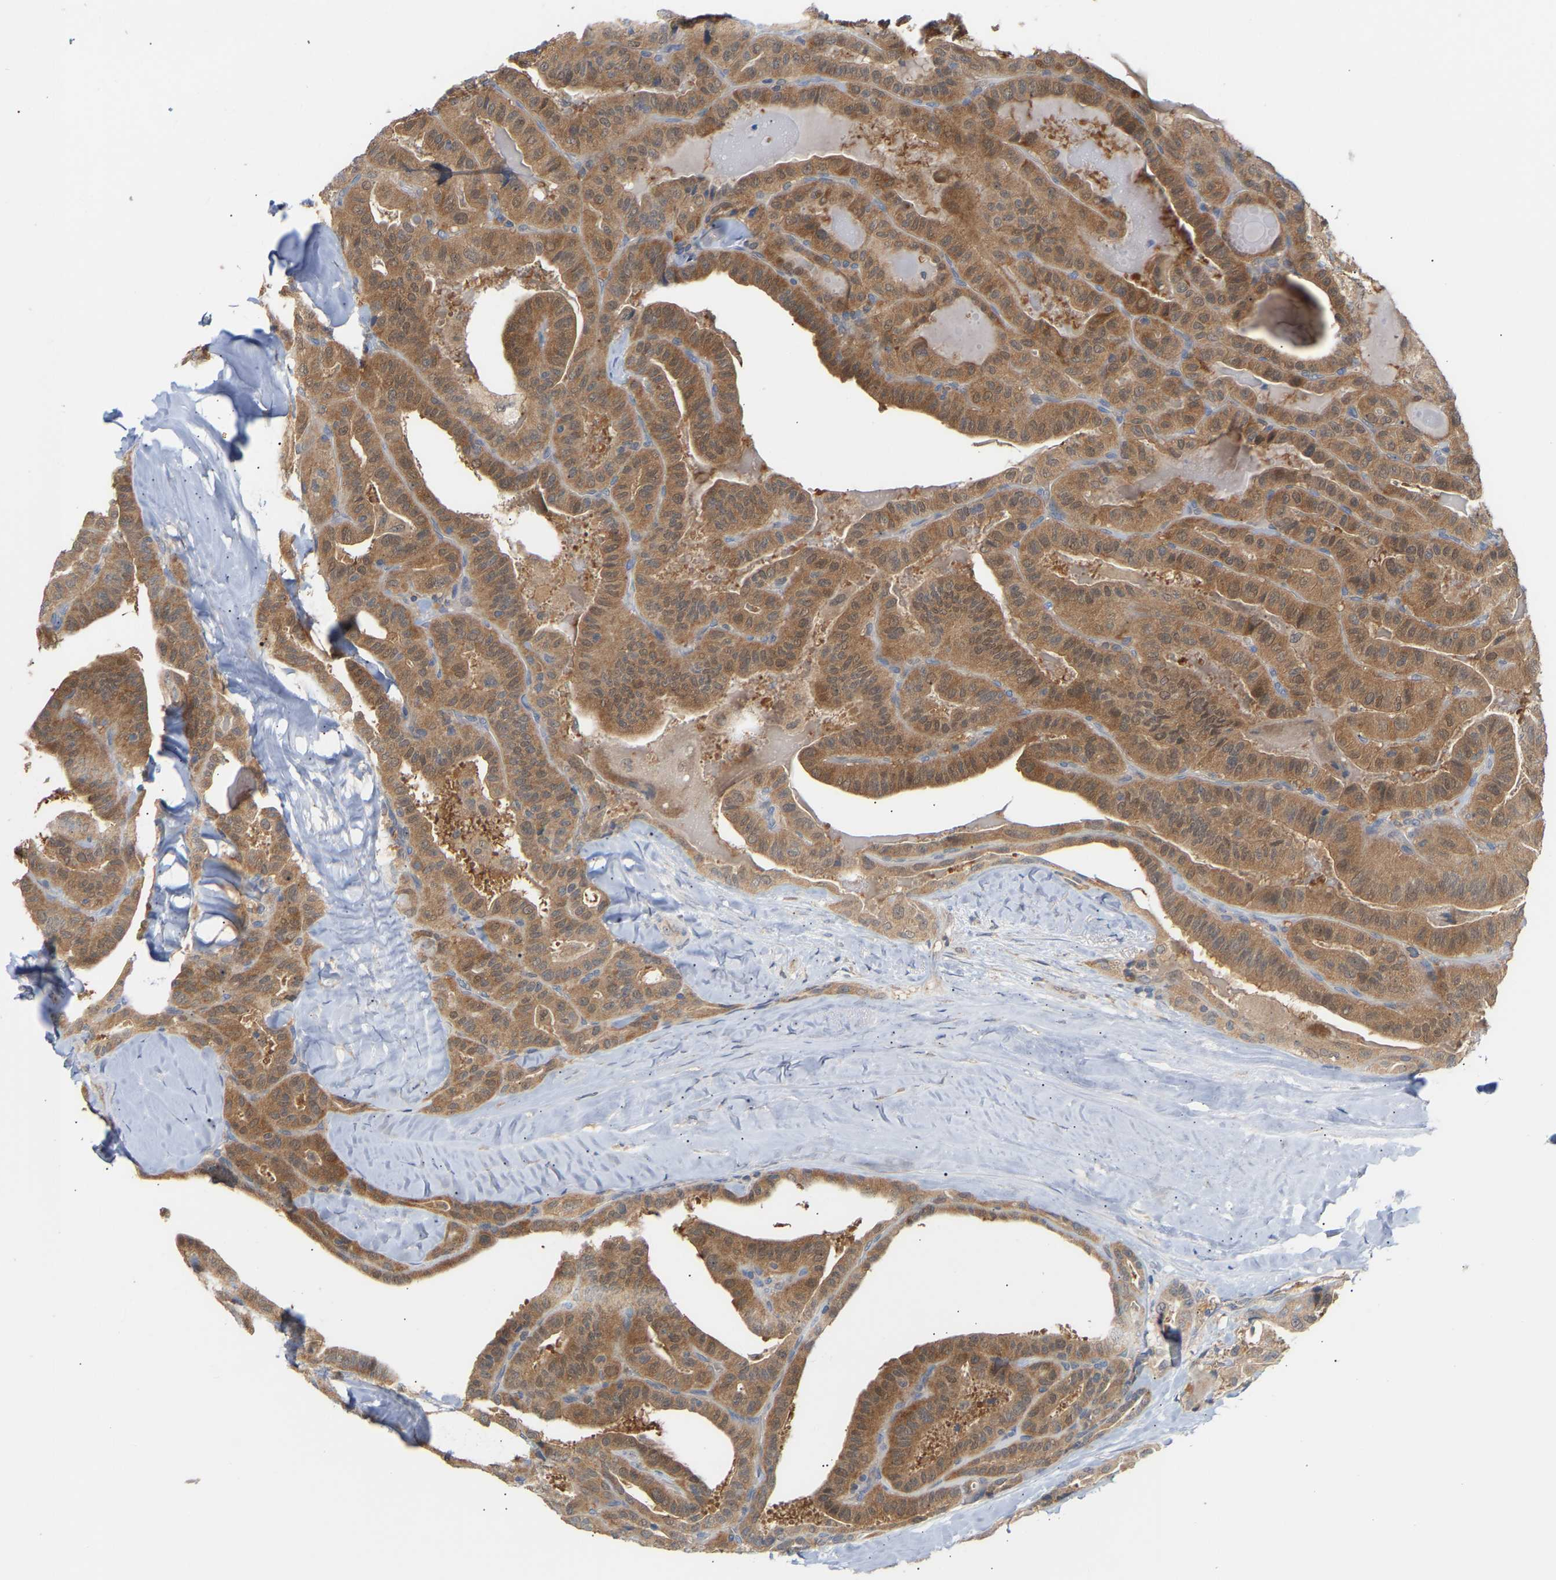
{"staining": {"intensity": "moderate", "quantity": ">75%", "location": "cytoplasmic/membranous,nuclear"}, "tissue": "thyroid cancer", "cell_type": "Tumor cells", "image_type": "cancer", "snomed": [{"axis": "morphology", "description": "Papillary adenocarcinoma, NOS"}, {"axis": "topography", "description": "Thyroid gland"}], "caption": "Immunohistochemistry (IHC) histopathology image of human papillary adenocarcinoma (thyroid) stained for a protein (brown), which shows medium levels of moderate cytoplasmic/membranous and nuclear expression in approximately >75% of tumor cells.", "gene": "TPMT", "patient": {"sex": "male", "age": 77}}